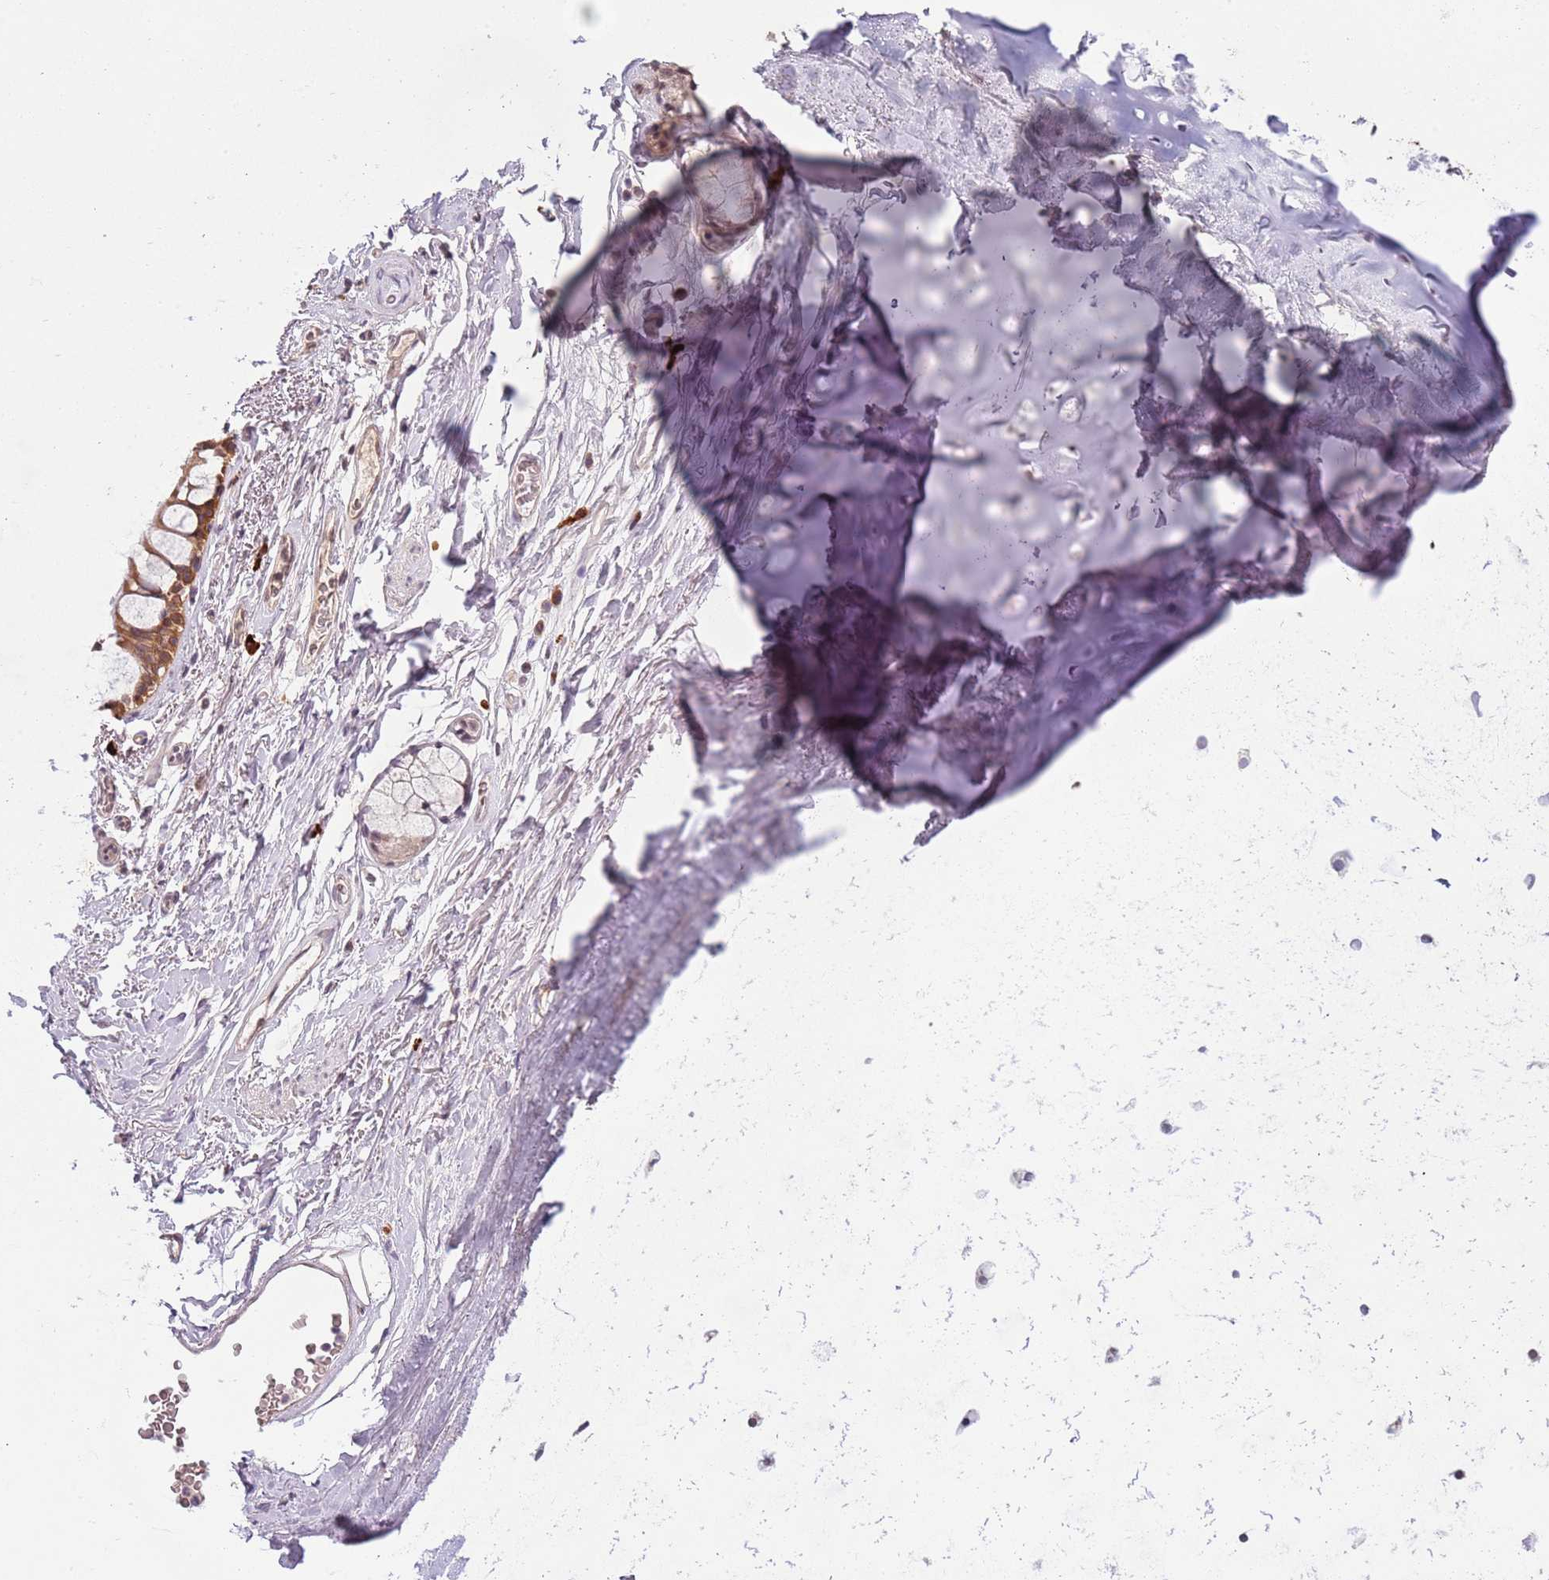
{"staining": {"intensity": "weak", "quantity": ">75%", "location": "cytoplasmic/membranous"}, "tissue": "adipose tissue", "cell_type": "Adipocytes", "image_type": "normal", "snomed": [{"axis": "morphology", "description": "Normal tissue, NOS"}, {"axis": "topography", "description": "Lymph node"}, {"axis": "topography", "description": "Bronchus"}], "caption": "A high-resolution histopathology image shows immunohistochemistry (IHC) staining of normal adipose tissue, which shows weak cytoplasmic/membranous expression in approximately >75% of adipocytes. (Stains: DAB in brown, nuclei in blue, Microscopy: brightfield microscopy at high magnification).", "gene": "FAM120AOS", "patient": {"sex": "male", "age": 63}}